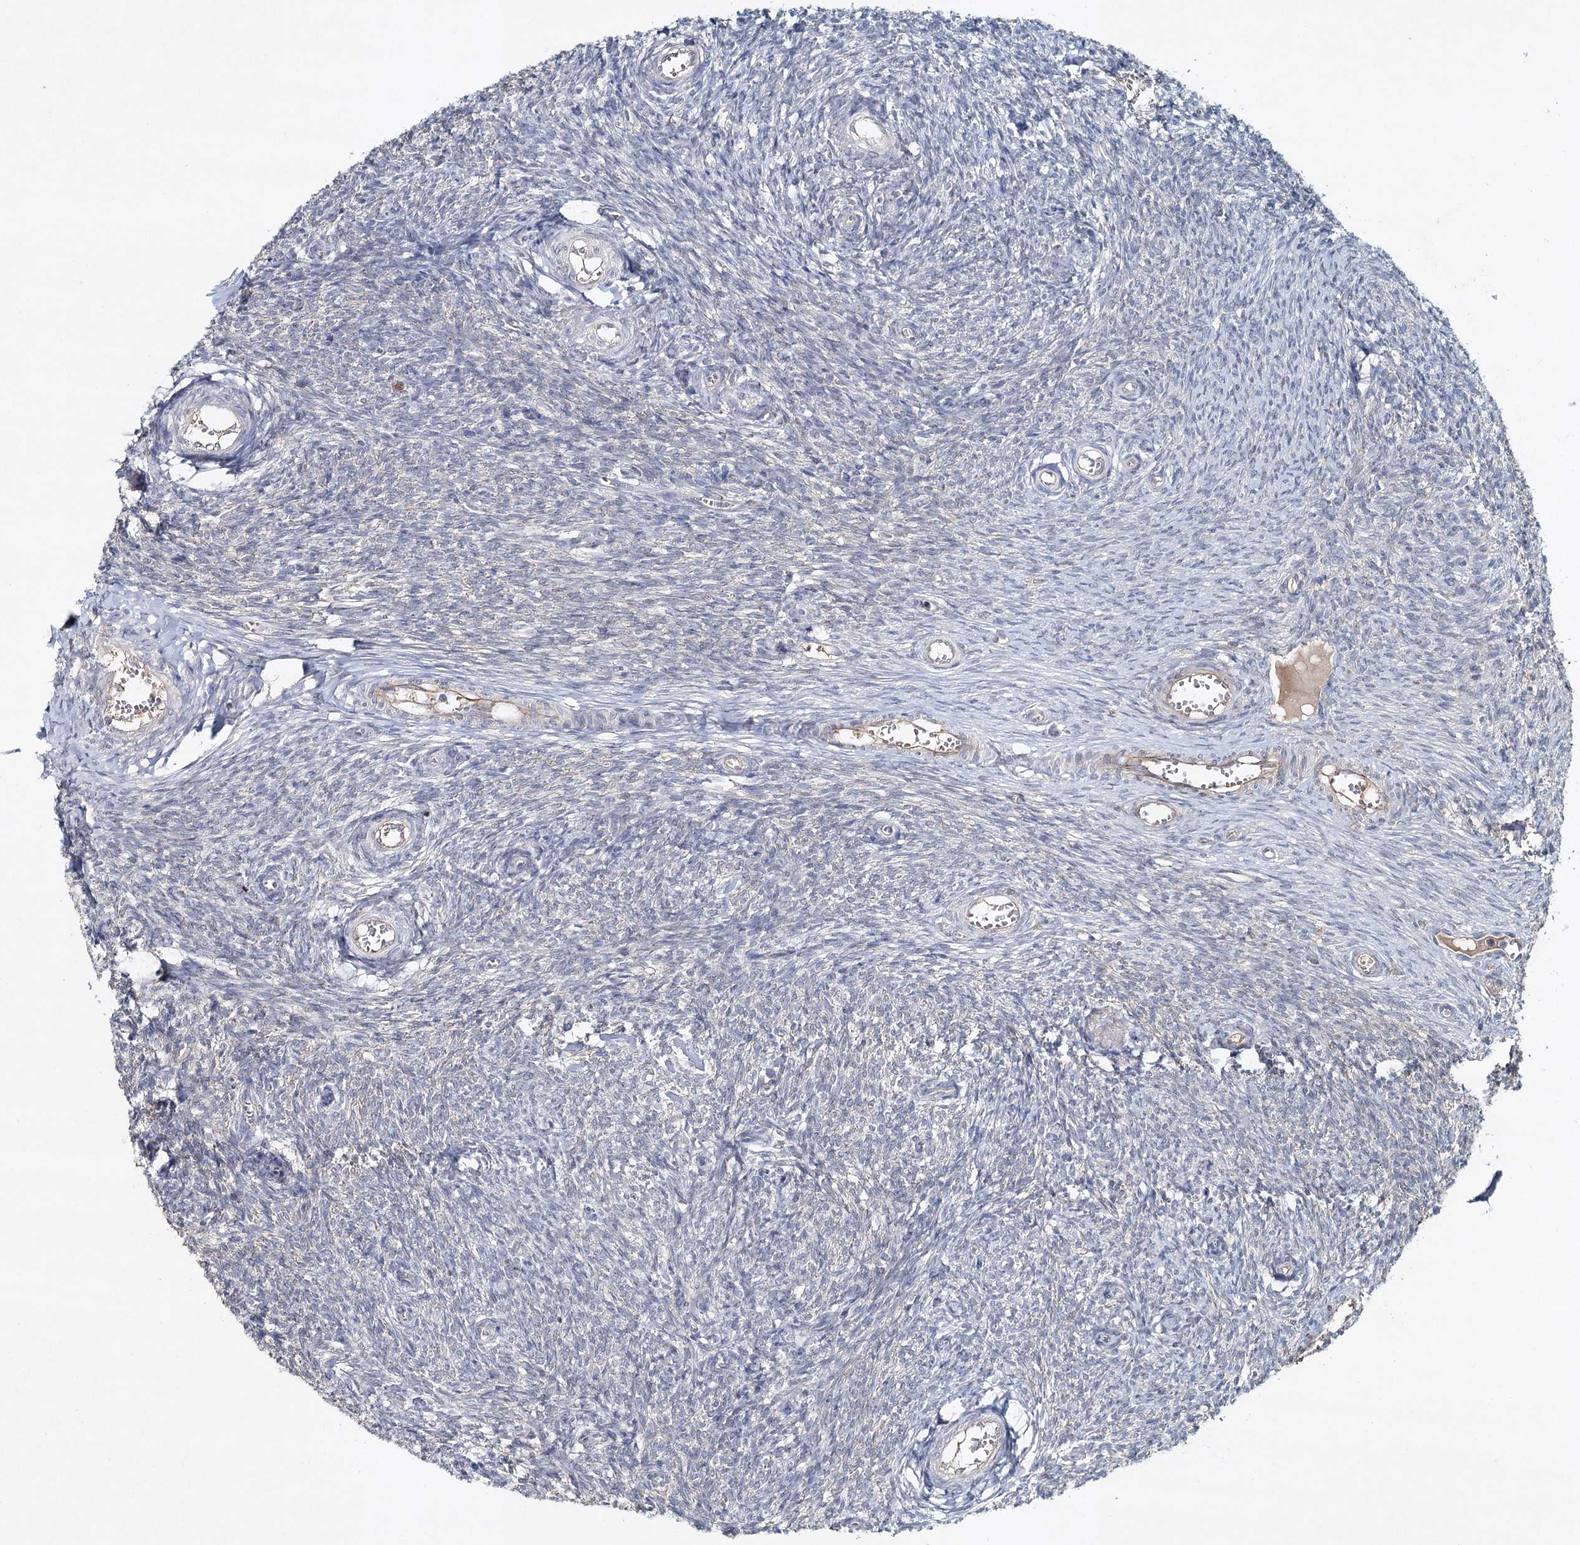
{"staining": {"intensity": "negative", "quantity": "none", "location": "none"}, "tissue": "ovary", "cell_type": "Ovarian stroma cells", "image_type": "normal", "snomed": [{"axis": "morphology", "description": "Normal tissue, NOS"}, {"axis": "topography", "description": "Ovary"}], "caption": "Ovary stained for a protein using immunohistochemistry (IHC) demonstrates no positivity ovarian stroma cells.", "gene": "SYNPO", "patient": {"sex": "female", "age": 44}}